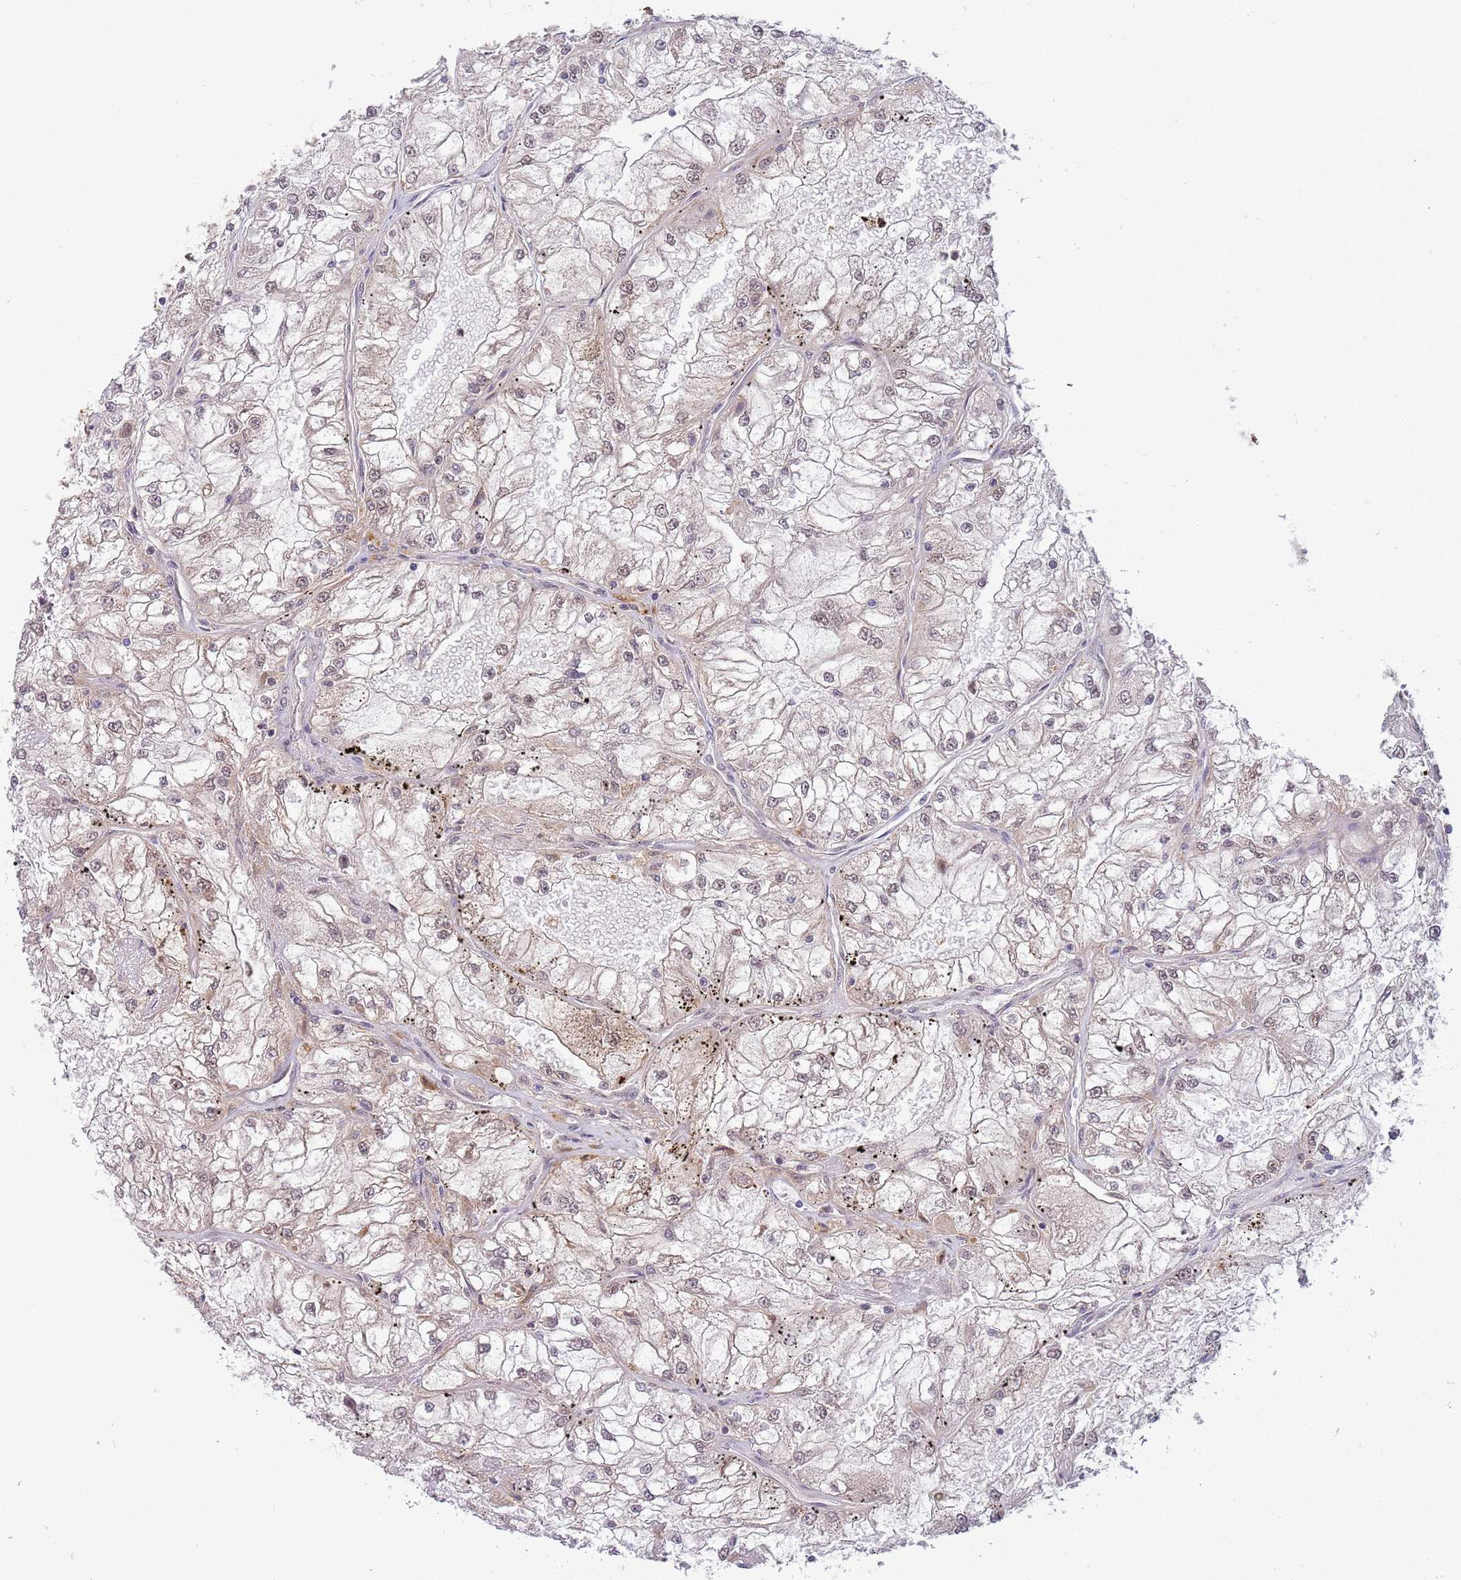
{"staining": {"intensity": "weak", "quantity": "<25%", "location": "cytoplasmic/membranous"}, "tissue": "renal cancer", "cell_type": "Tumor cells", "image_type": "cancer", "snomed": [{"axis": "morphology", "description": "Adenocarcinoma, NOS"}, {"axis": "topography", "description": "Kidney"}], "caption": "High power microscopy image of an immunohistochemistry photomicrograph of renal adenocarcinoma, revealing no significant expression in tumor cells.", "gene": "CCNJL", "patient": {"sex": "female", "age": 72}}